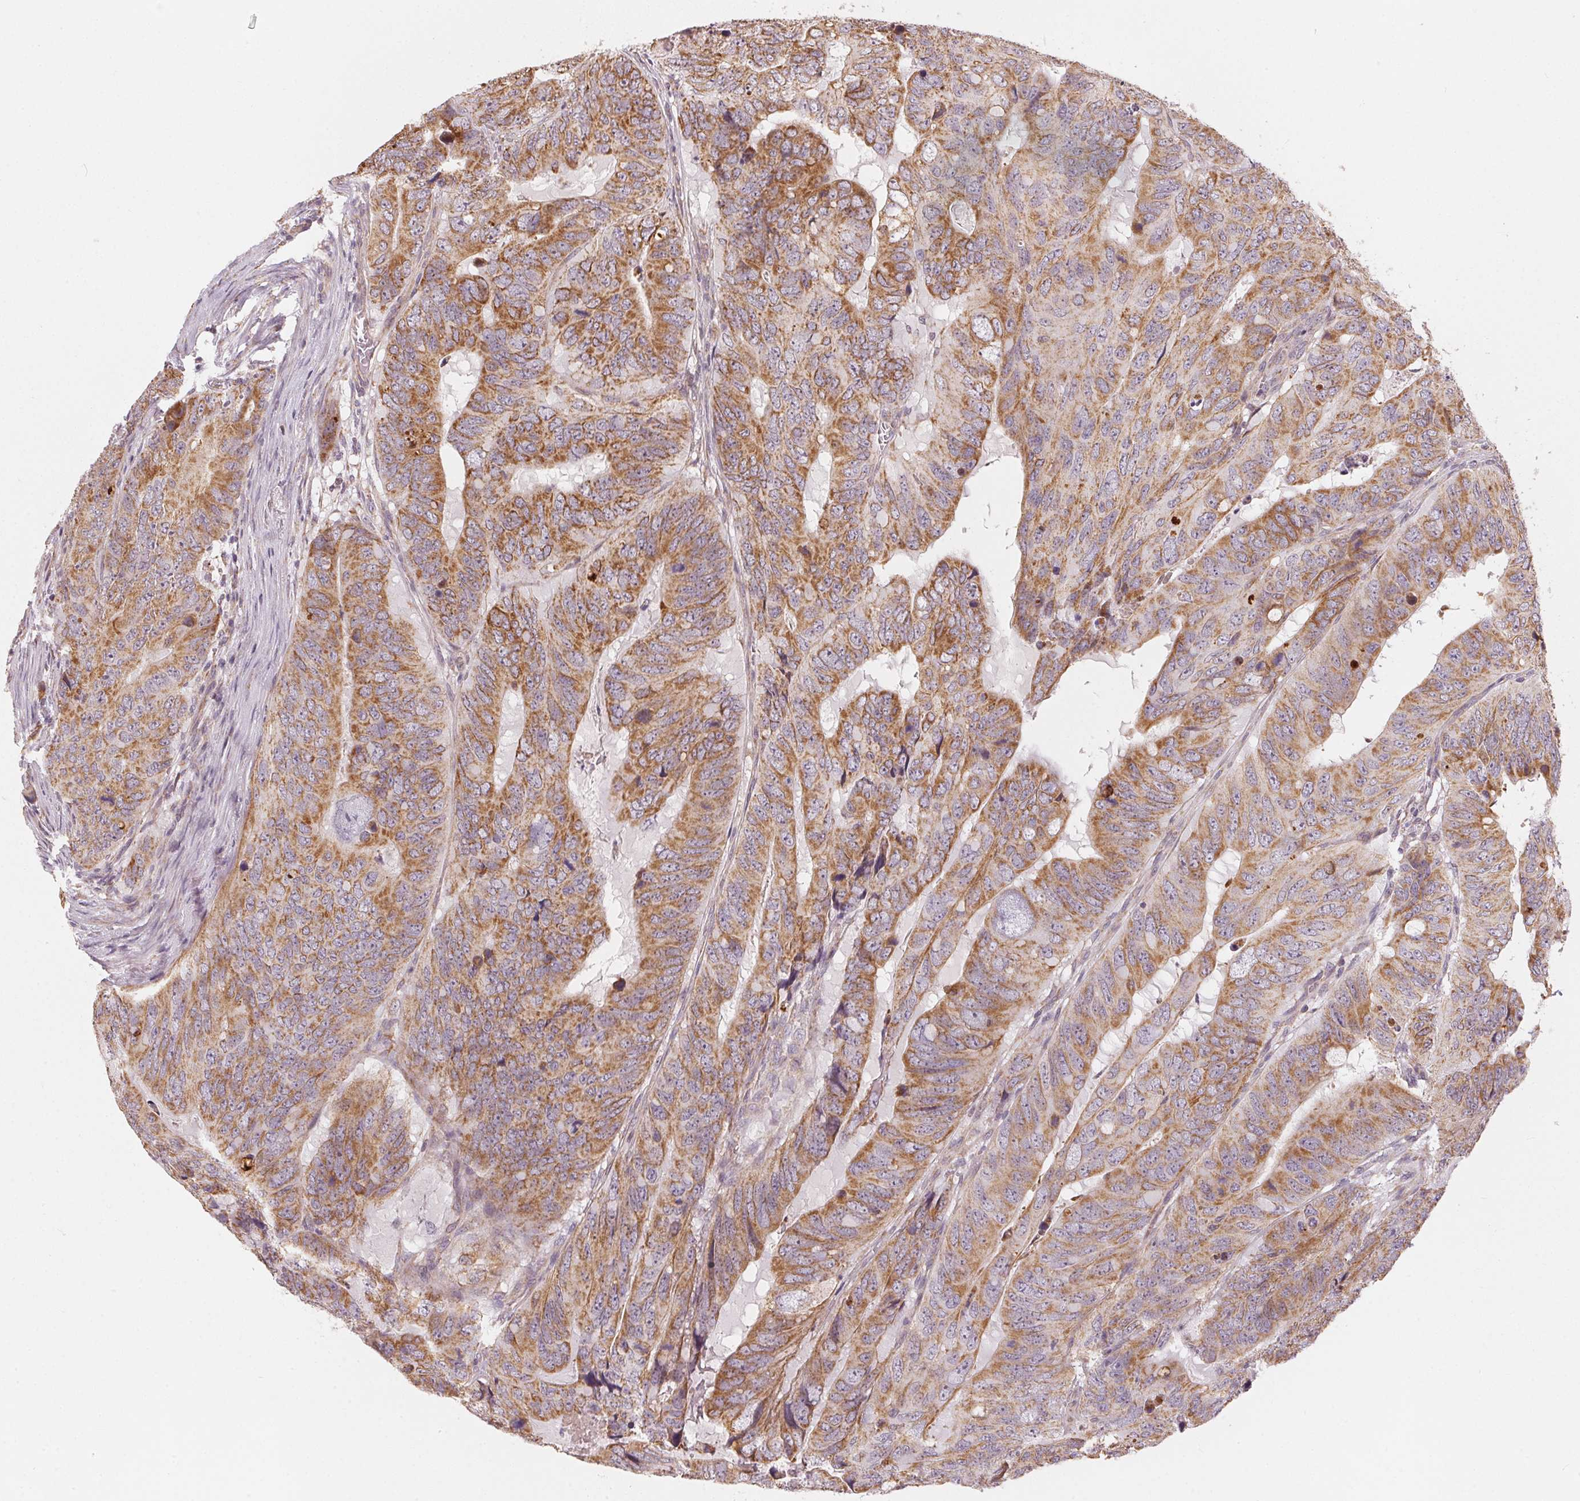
{"staining": {"intensity": "moderate", "quantity": ">75%", "location": "cytoplasmic/membranous"}, "tissue": "colorectal cancer", "cell_type": "Tumor cells", "image_type": "cancer", "snomed": [{"axis": "morphology", "description": "Adenocarcinoma, NOS"}, {"axis": "topography", "description": "Colon"}], "caption": "Protein staining by IHC exhibits moderate cytoplasmic/membranous expression in approximately >75% of tumor cells in adenocarcinoma (colorectal).", "gene": "MATCAP1", "patient": {"sex": "male", "age": 79}}